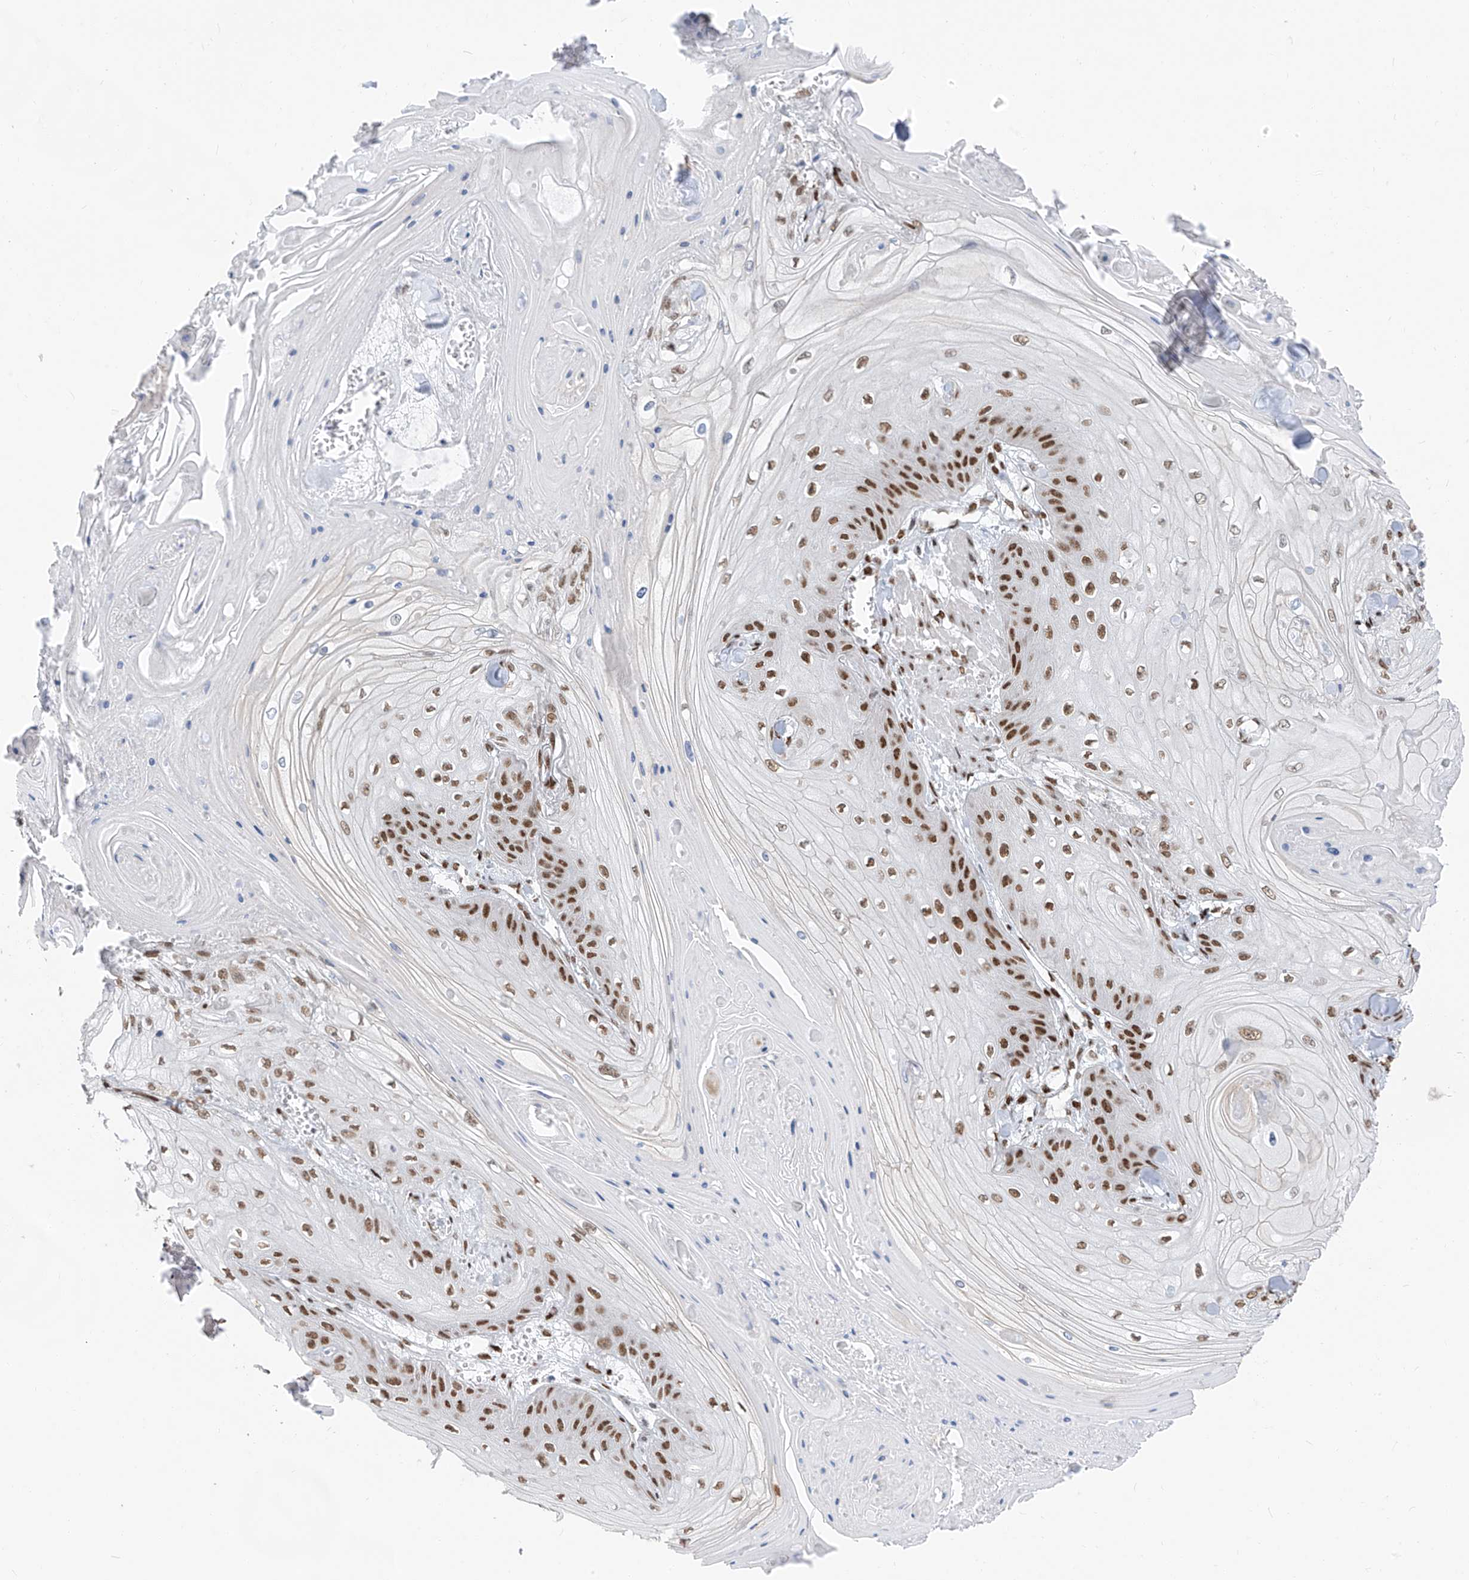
{"staining": {"intensity": "strong", "quantity": ">75%", "location": "nuclear"}, "tissue": "skin cancer", "cell_type": "Tumor cells", "image_type": "cancer", "snomed": [{"axis": "morphology", "description": "Squamous cell carcinoma, NOS"}, {"axis": "topography", "description": "Skin"}], "caption": "Immunohistochemical staining of human skin cancer exhibits high levels of strong nuclear protein staining in approximately >75% of tumor cells.", "gene": "KHSRP", "patient": {"sex": "male", "age": 74}}